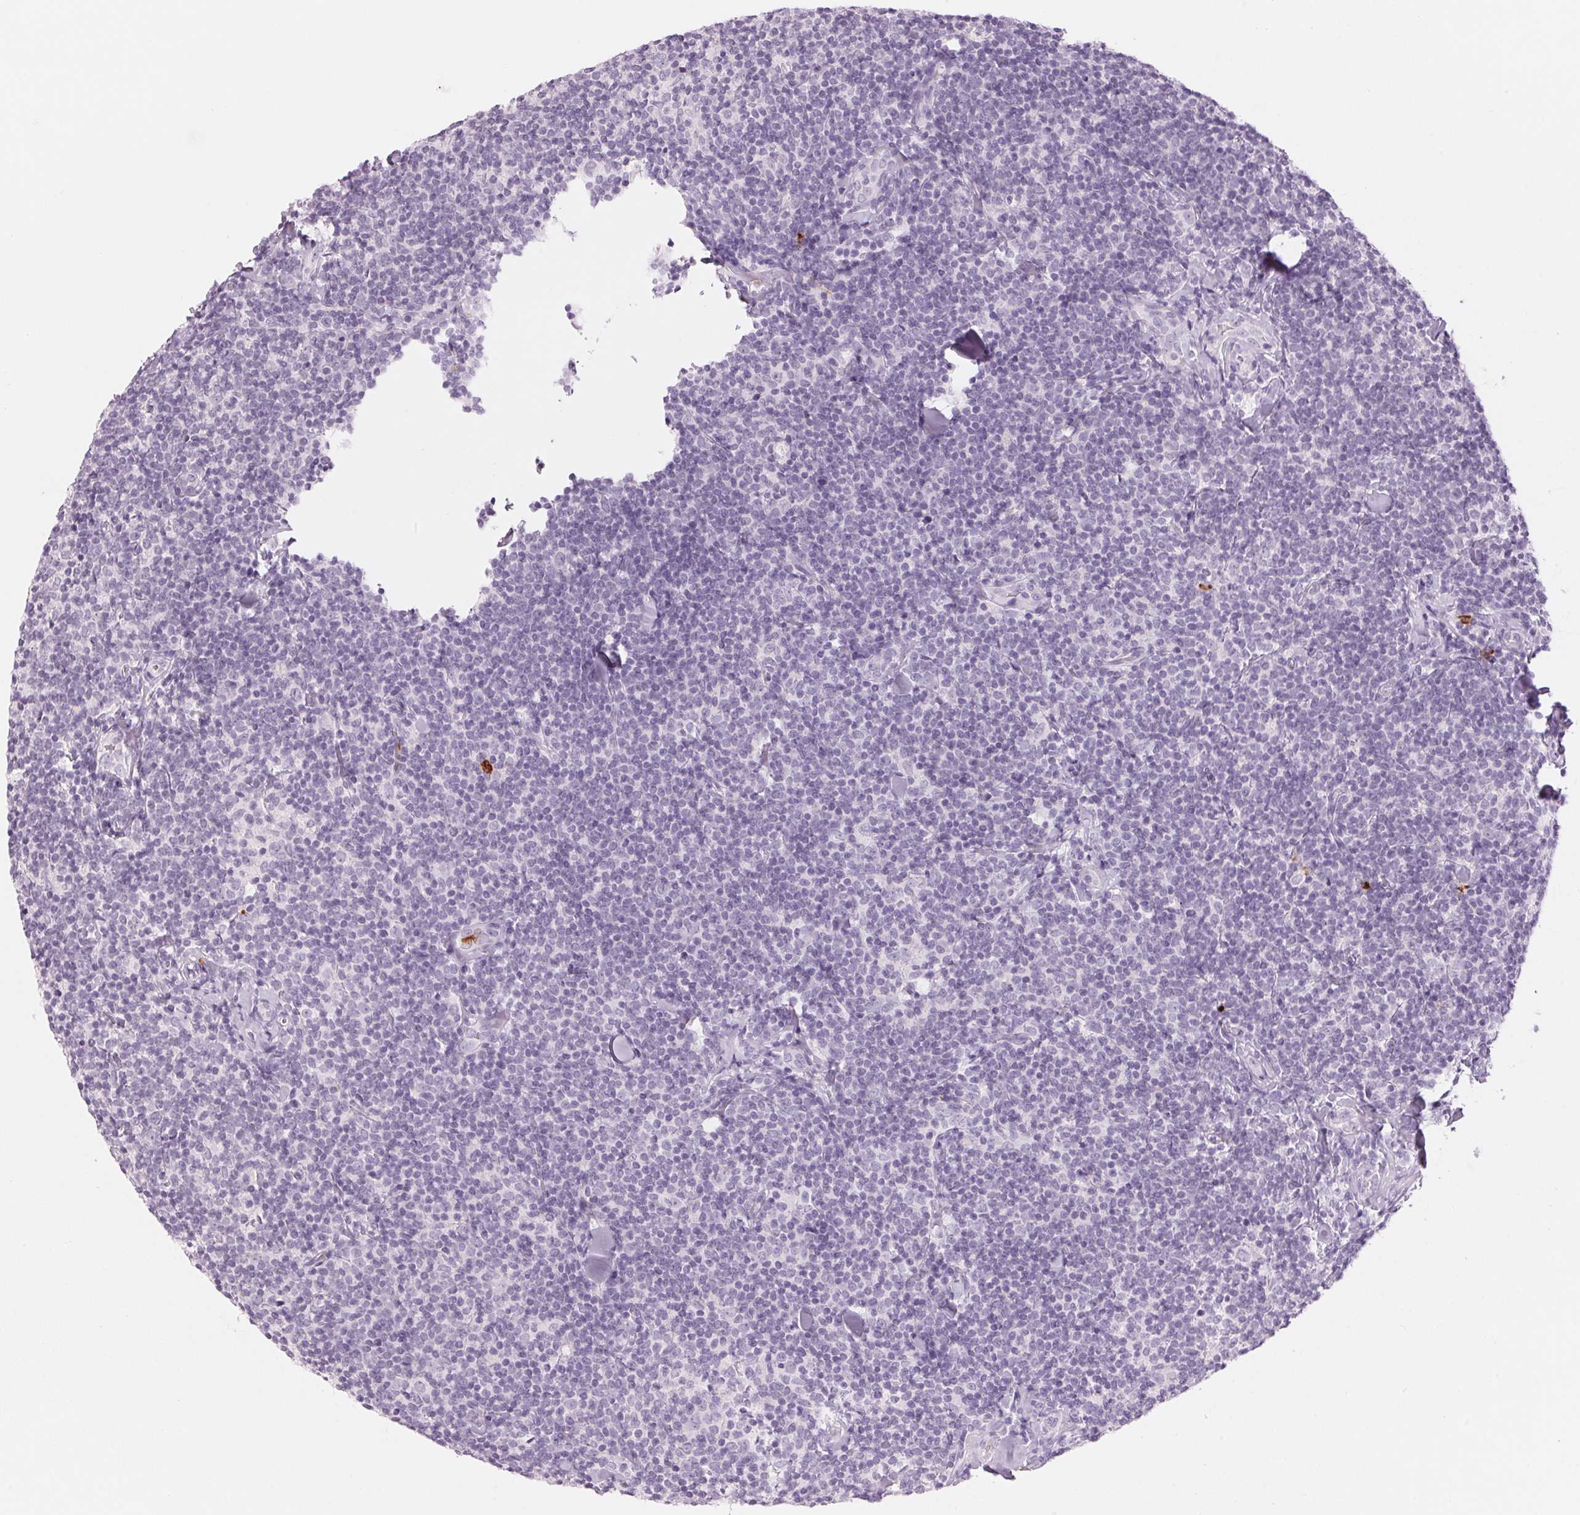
{"staining": {"intensity": "negative", "quantity": "none", "location": "none"}, "tissue": "lymphoma", "cell_type": "Tumor cells", "image_type": "cancer", "snomed": [{"axis": "morphology", "description": "Malignant lymphoma, non-Hodgkin's type, Low grade"}, {"axis": "topography", "description": "Lymph node"}], "caption": "Protein analysis of lymphoma displays no significant expression in tumor cells.", "gene": "KLK7", "patient": {"sex": "female", "age": 56}}